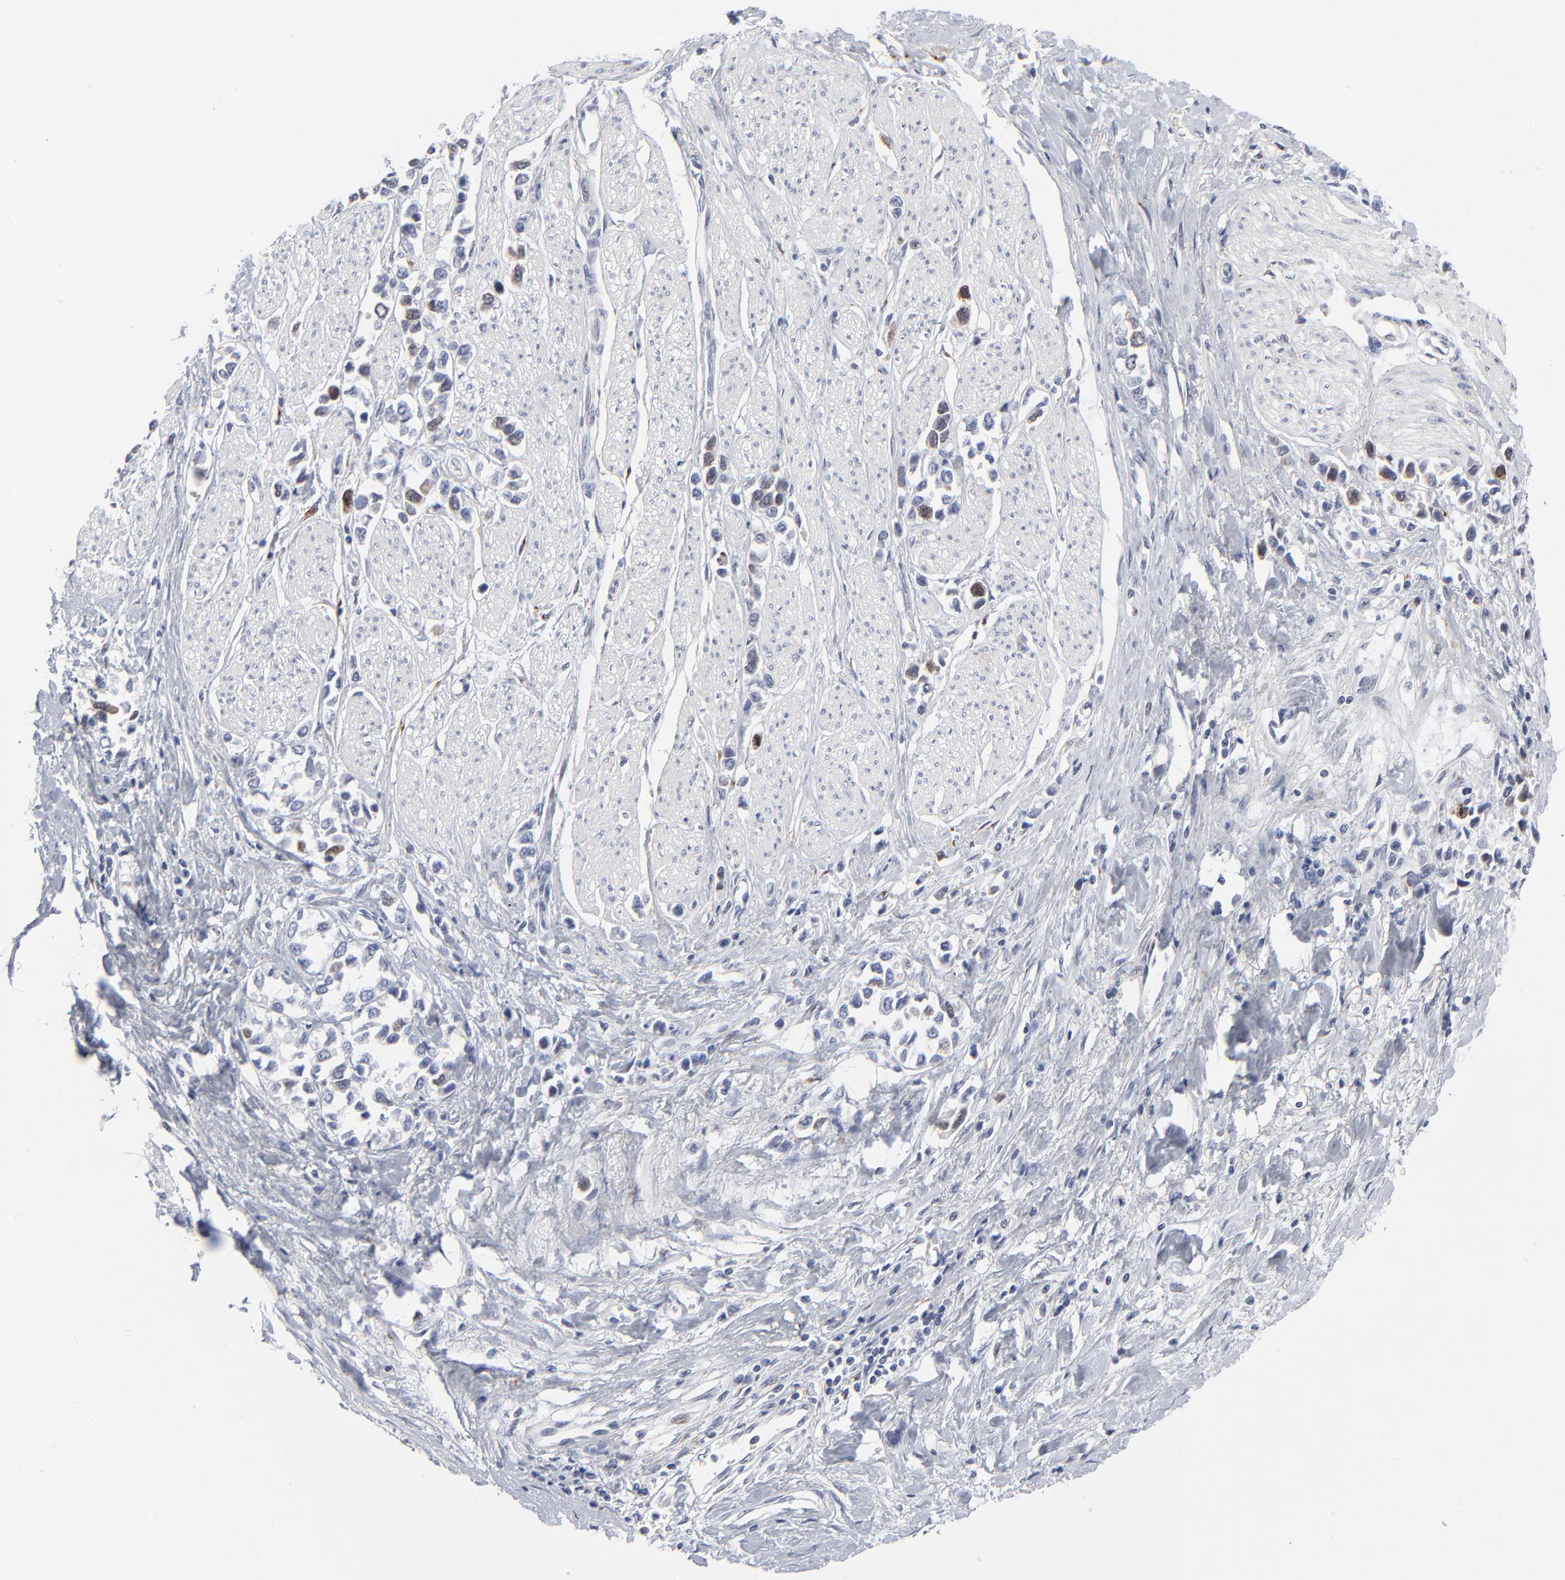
{"staining": {"intensity": "weak", "quantity": "<25%", "location": "nuclear"}, "tissue": "stomach cancer", "cell_type": "Tumor cells", "image_type": "cancer", "snomed": [{"axis": "morphology", "description": "Adenocarcinoma, NOS"}, {"axis": "topography", "description": "Stomach, upper"}], "caption": "Tumor cells are negative for protein expression in human adenocarcinoma (stomach).", "gene": "AURKA", "patient": {"sex": "male", "age": 76}}